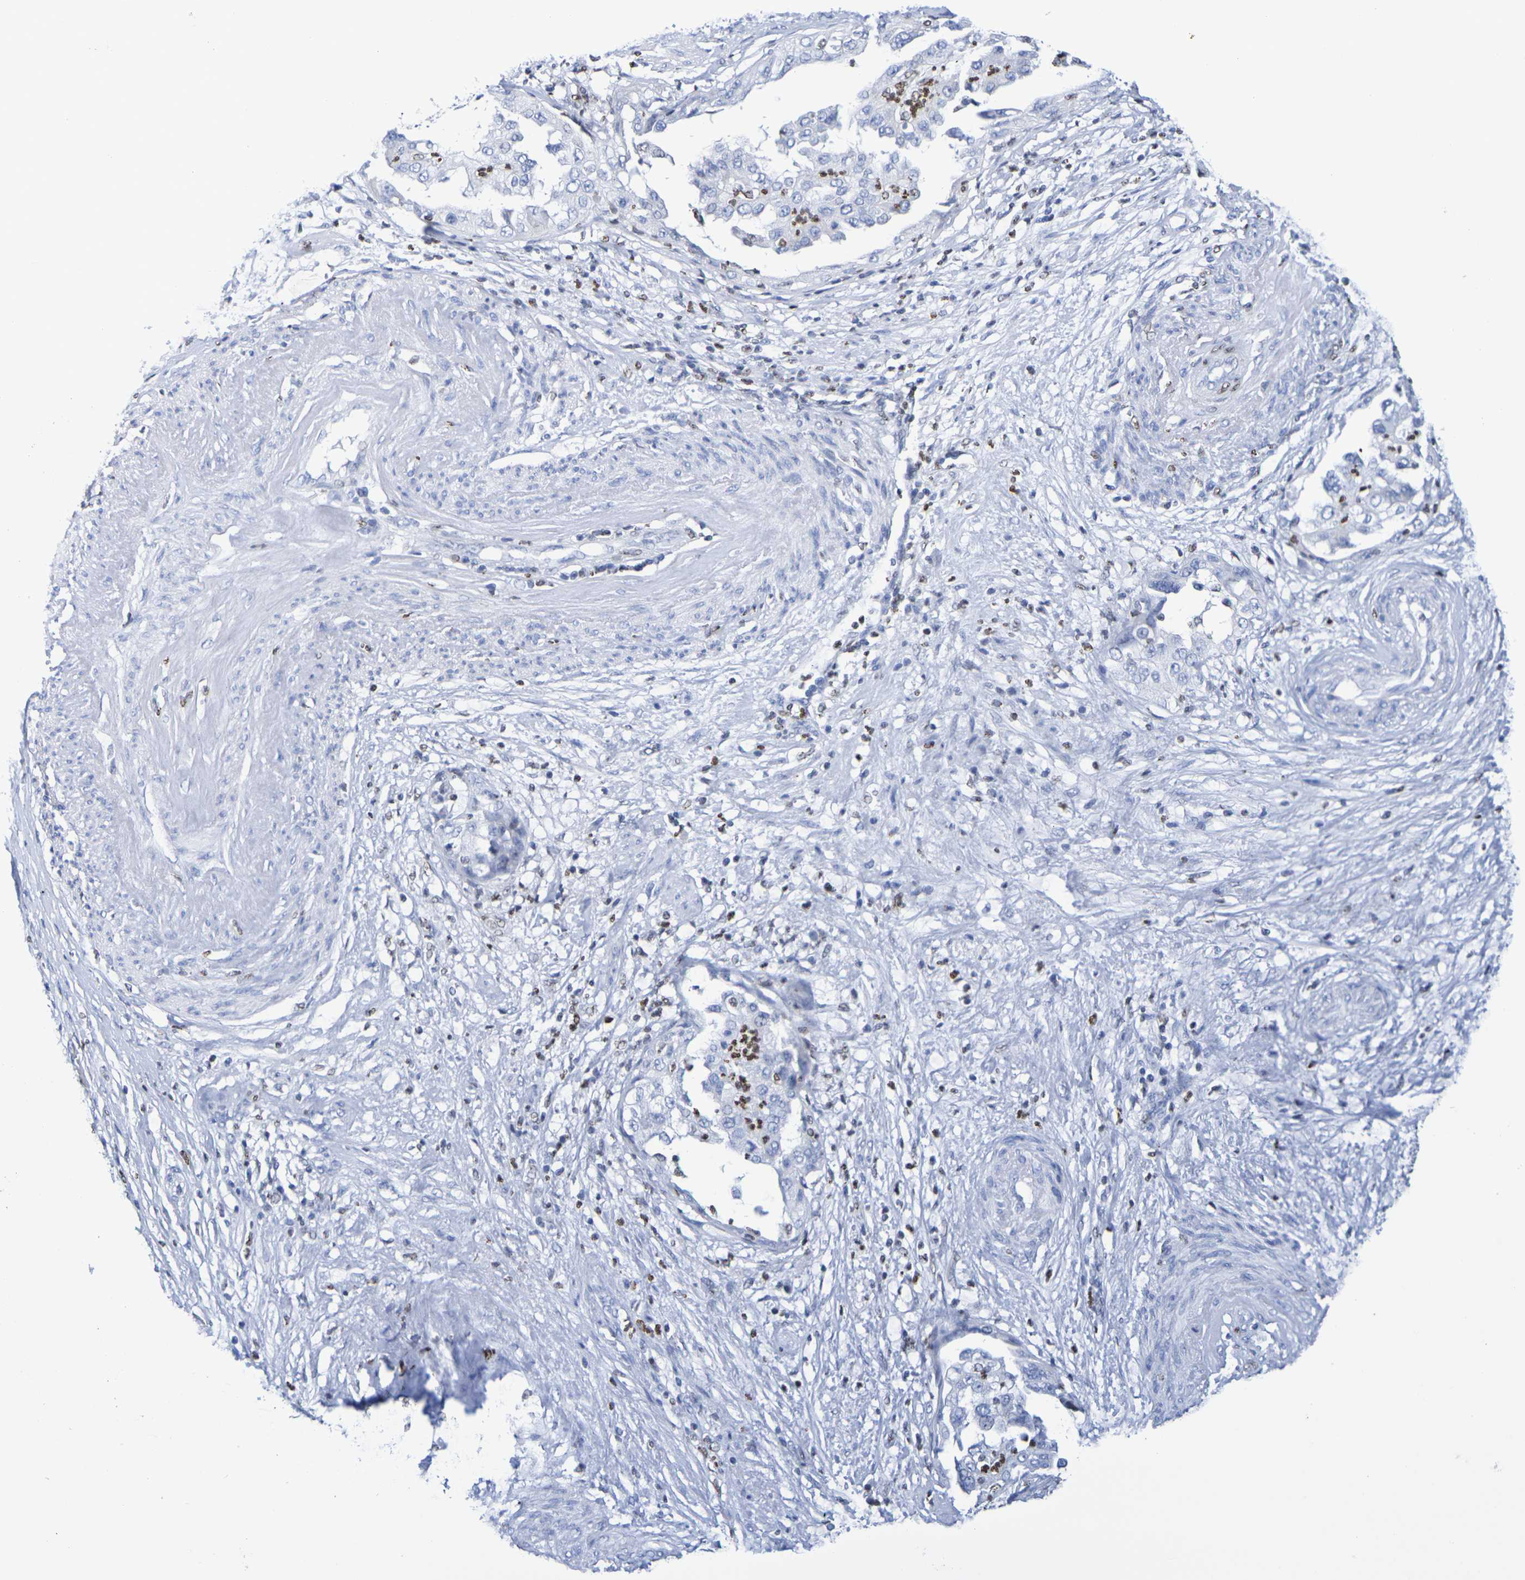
{"staining": {"intensity": "negative", "quantity": "none", "location": "none"}, "tissue": "endometrial cancer", "cell_type": "Tumor cells", "image_type": "cancer", "snomed": [{"axis": "morphology", "description": "Adenocarcinoma, NOS"}, {"axis": "topography", "description": "Endometrium"}], "caption": "An image of human endometrial cancer (adenocarcinoma) is negative for staining in tumor cells. Brightfield microscopy of immunohistochemistry stained with DAB (brown) and hematoxylin (blue), captured at high magnification.", "gene": "H1-5", "patient": {"sex": "female", "age": 85}}